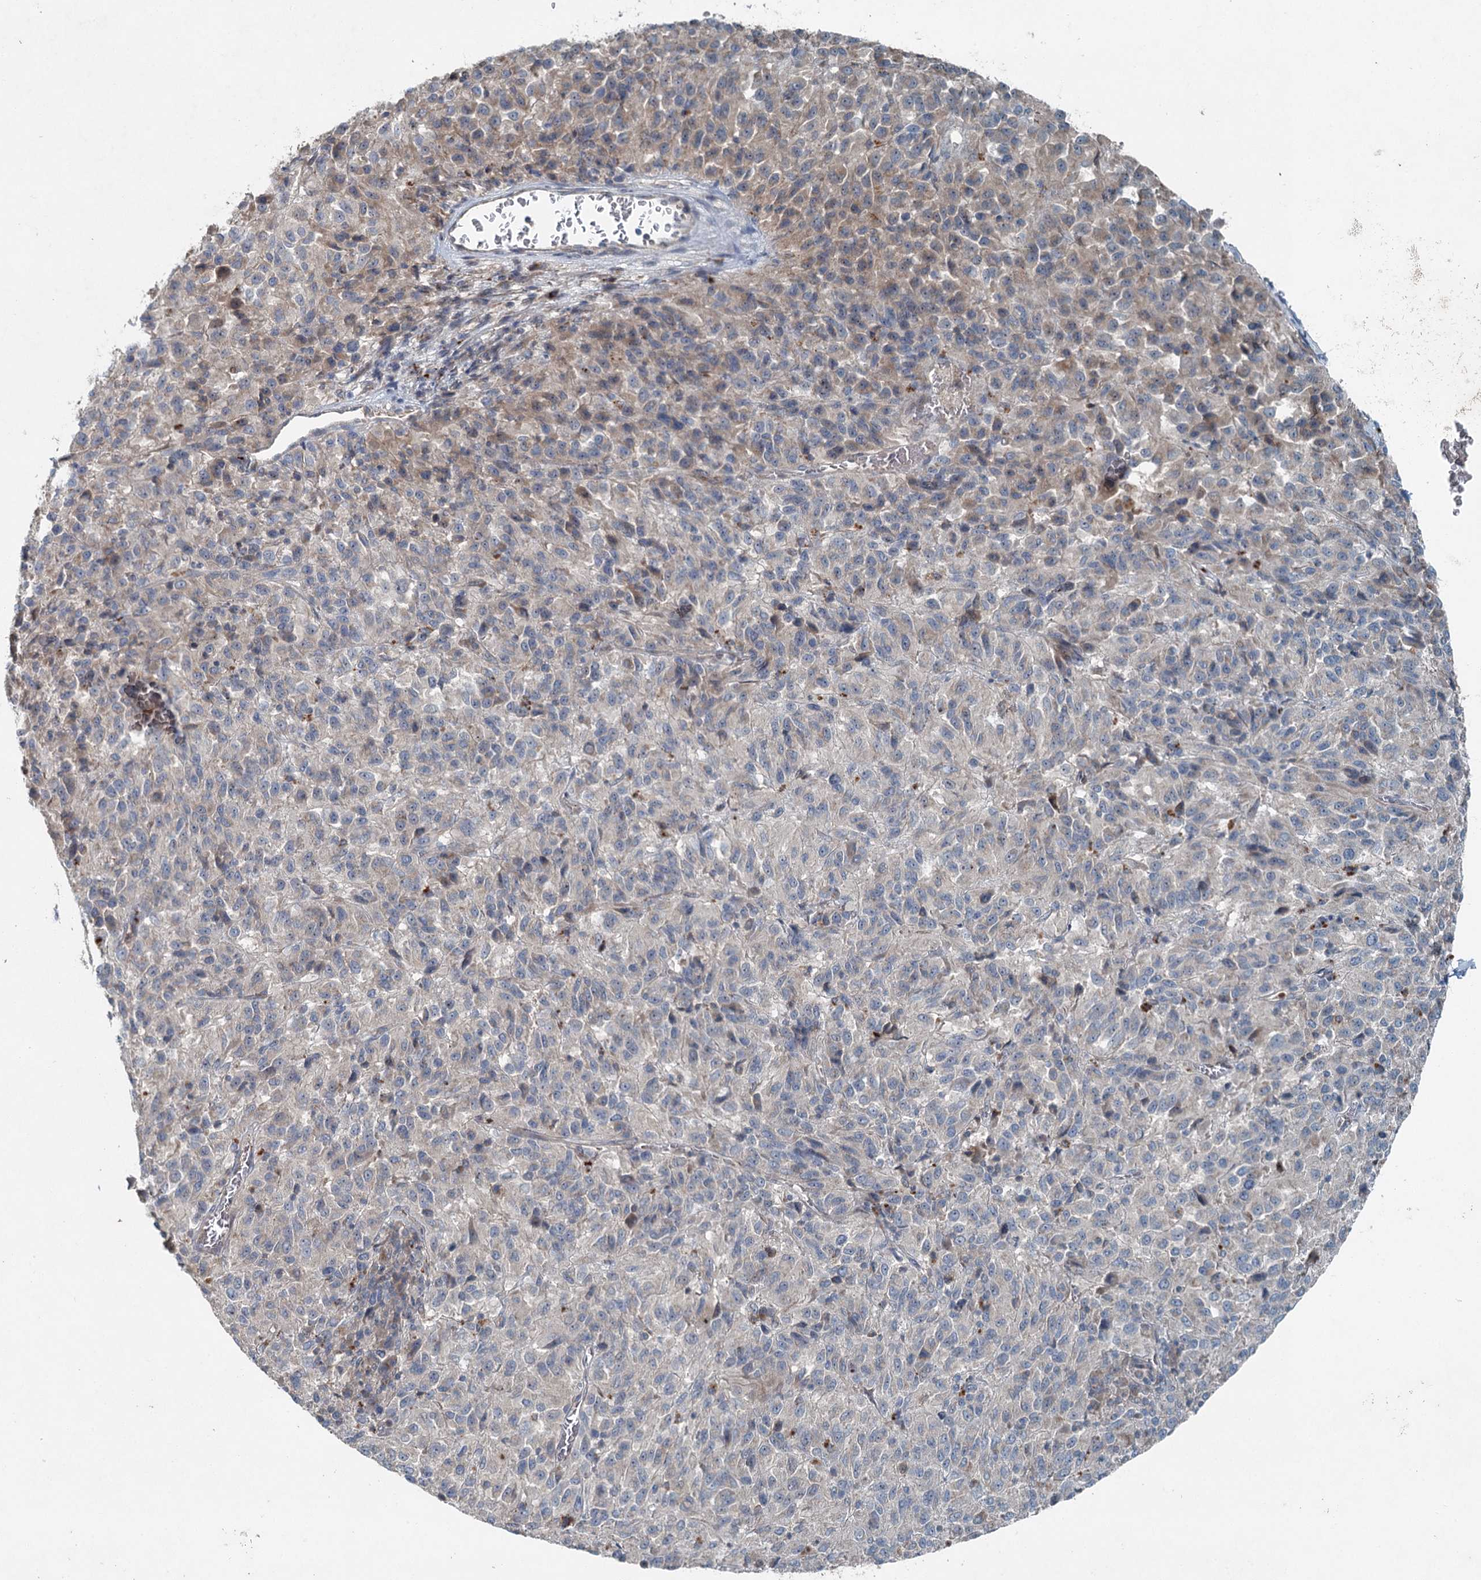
{"staining": {"intensity": "weak", "quantity": "<25%", "location": "cytoplasmic/membranous"}, "tissue": "melanoma", "cell_type": "Tumor cells", "image_type": "cancer", "snomed": [{"axis": "morphology", "description": "Malignant melanoma, Metastatic site"}, {"axis": "topography", "description": "Lung"}], "caption": "This histopathology image is of melanoma stained with immunohistochemistry (IHC) to label a protein in brown with the nuclei are counter-stained blue. There is no staining in tumor cells.", "gene": "CHCHD5", "patient": {"sex": "male", "age": 64}}